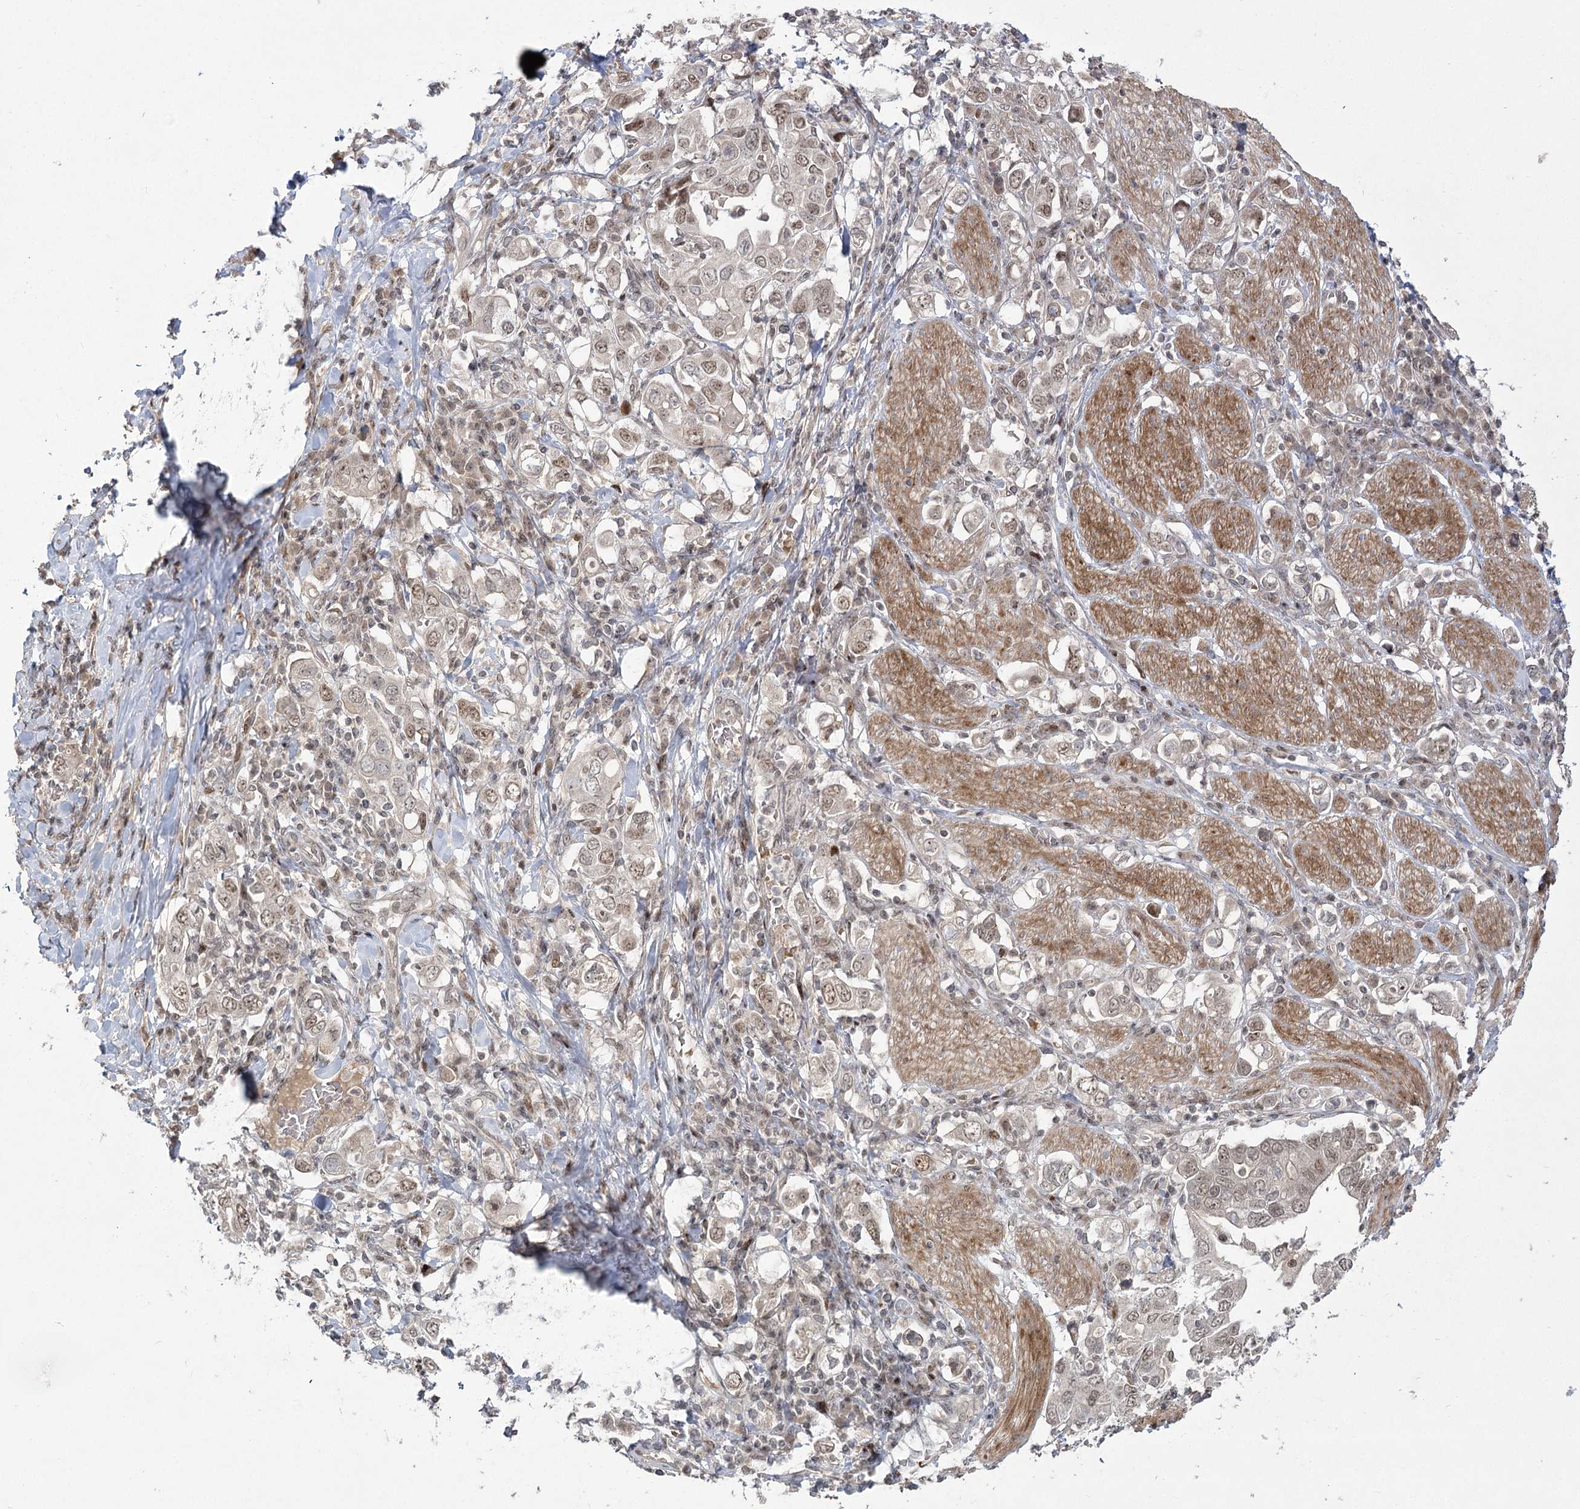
{"staining": {"intensity": "moderate", "quantity": "25%-75%", "location": "nuclear"}, "tissue": "stomach cancer", "cell_type": "Tumor cells", "image_type": "cancer", "snomed": [{"axis": "morphology", "description": "Adenocarcinoma, NOS"}, {"axis": "topography", "description": "Stomach, upper"}], "caption": "Immunohistochemistry photomicrograph of neoplastic tissue: stomach adenocarcinoma stained using immunohistochemistry reveals medium levels of moderate protein expression localized specifically in the nuclear of tumor cells, appearing as a nuclear brown color.", "gene": "HELQ", "patient": {"sex": "male", "age": 62}}